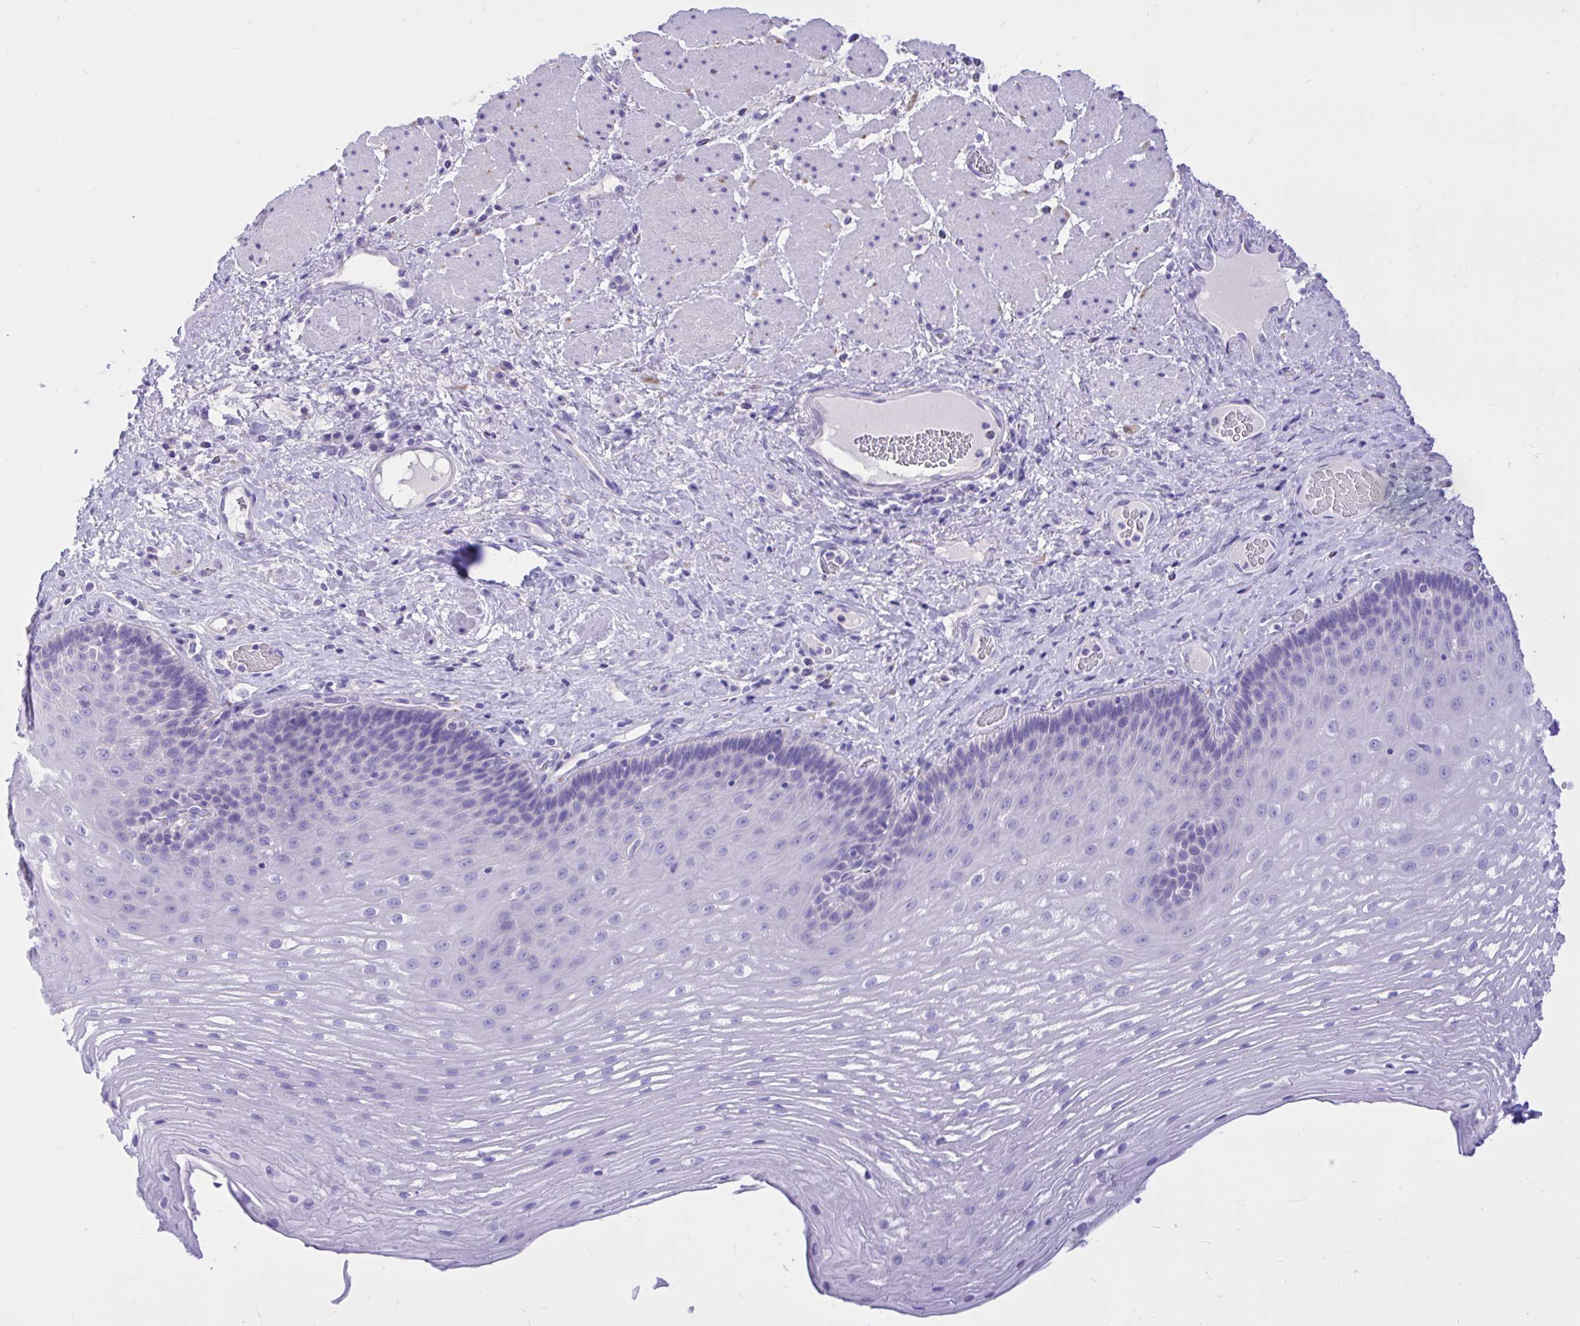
{"staining": {"intensity": "negative", "quantity": "none", "location": "none"}, "tissue": "esophagus", "cell_type": "Squamous epithelial cells", "image_type": "normal", "snomed": [{"axis": "morphology", "description": "Normal tissue, NOS"}, {"axis": "topography", "description": "Esophagus"}], "caption": "Squamous epithelial cells are negative for protein expression in benign human esophagus.", "gene": "MON1A", "patient": {"sex": "male", "age": 62}}